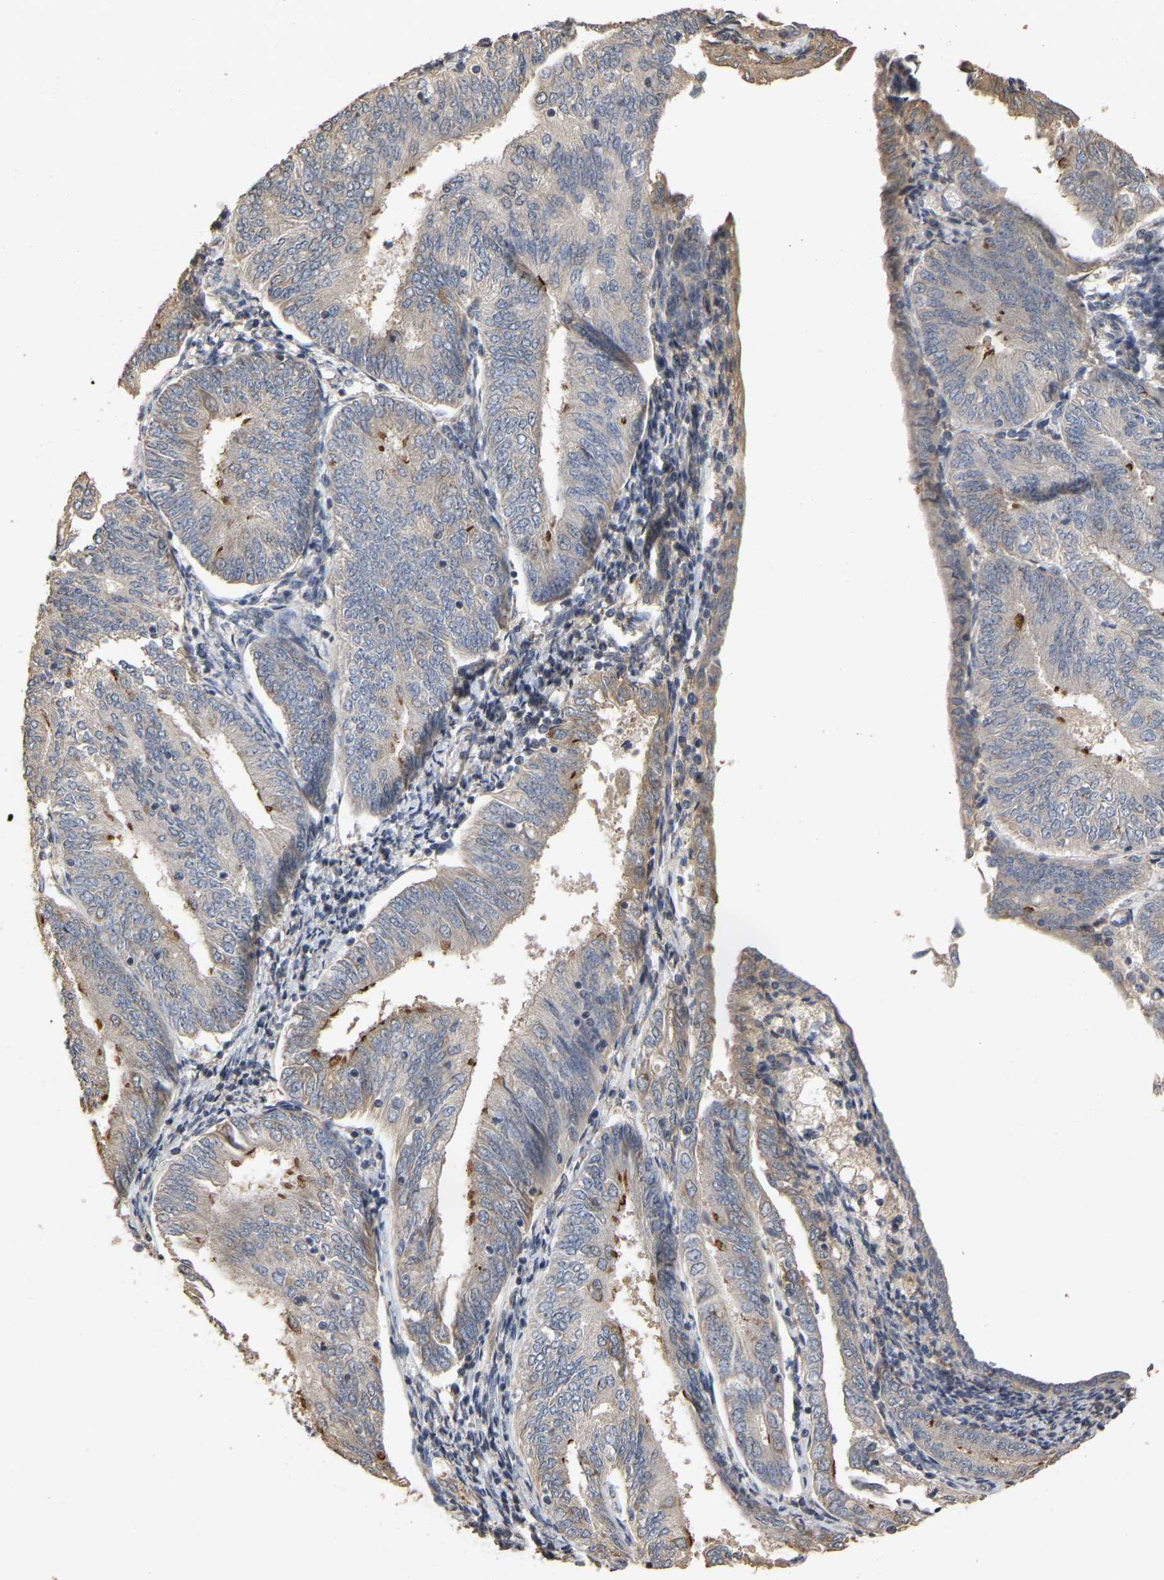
{"staining": {"intensity": "strong", "quantity": "<25%", "location": "cytoplasmic/membranous"}, "tissue": "endometrial cancer", "cell_type": "Tumor cells", "image_type": "cancer", "snomed": [{"axis": "morphology", "description": "Adenocarcinoma, NOS"}, {"axis": "topography", "description": "Endometrium"}], "caption": "Immunohistochemistry (IHC) of endometrial cancer (adenocarcinoma) displays medium levels of strong cytoplasmic/membranous staining in about <25% of tumor cells.", "gene": "NCS1", "patient": {"sex": "female", "age": 58}}